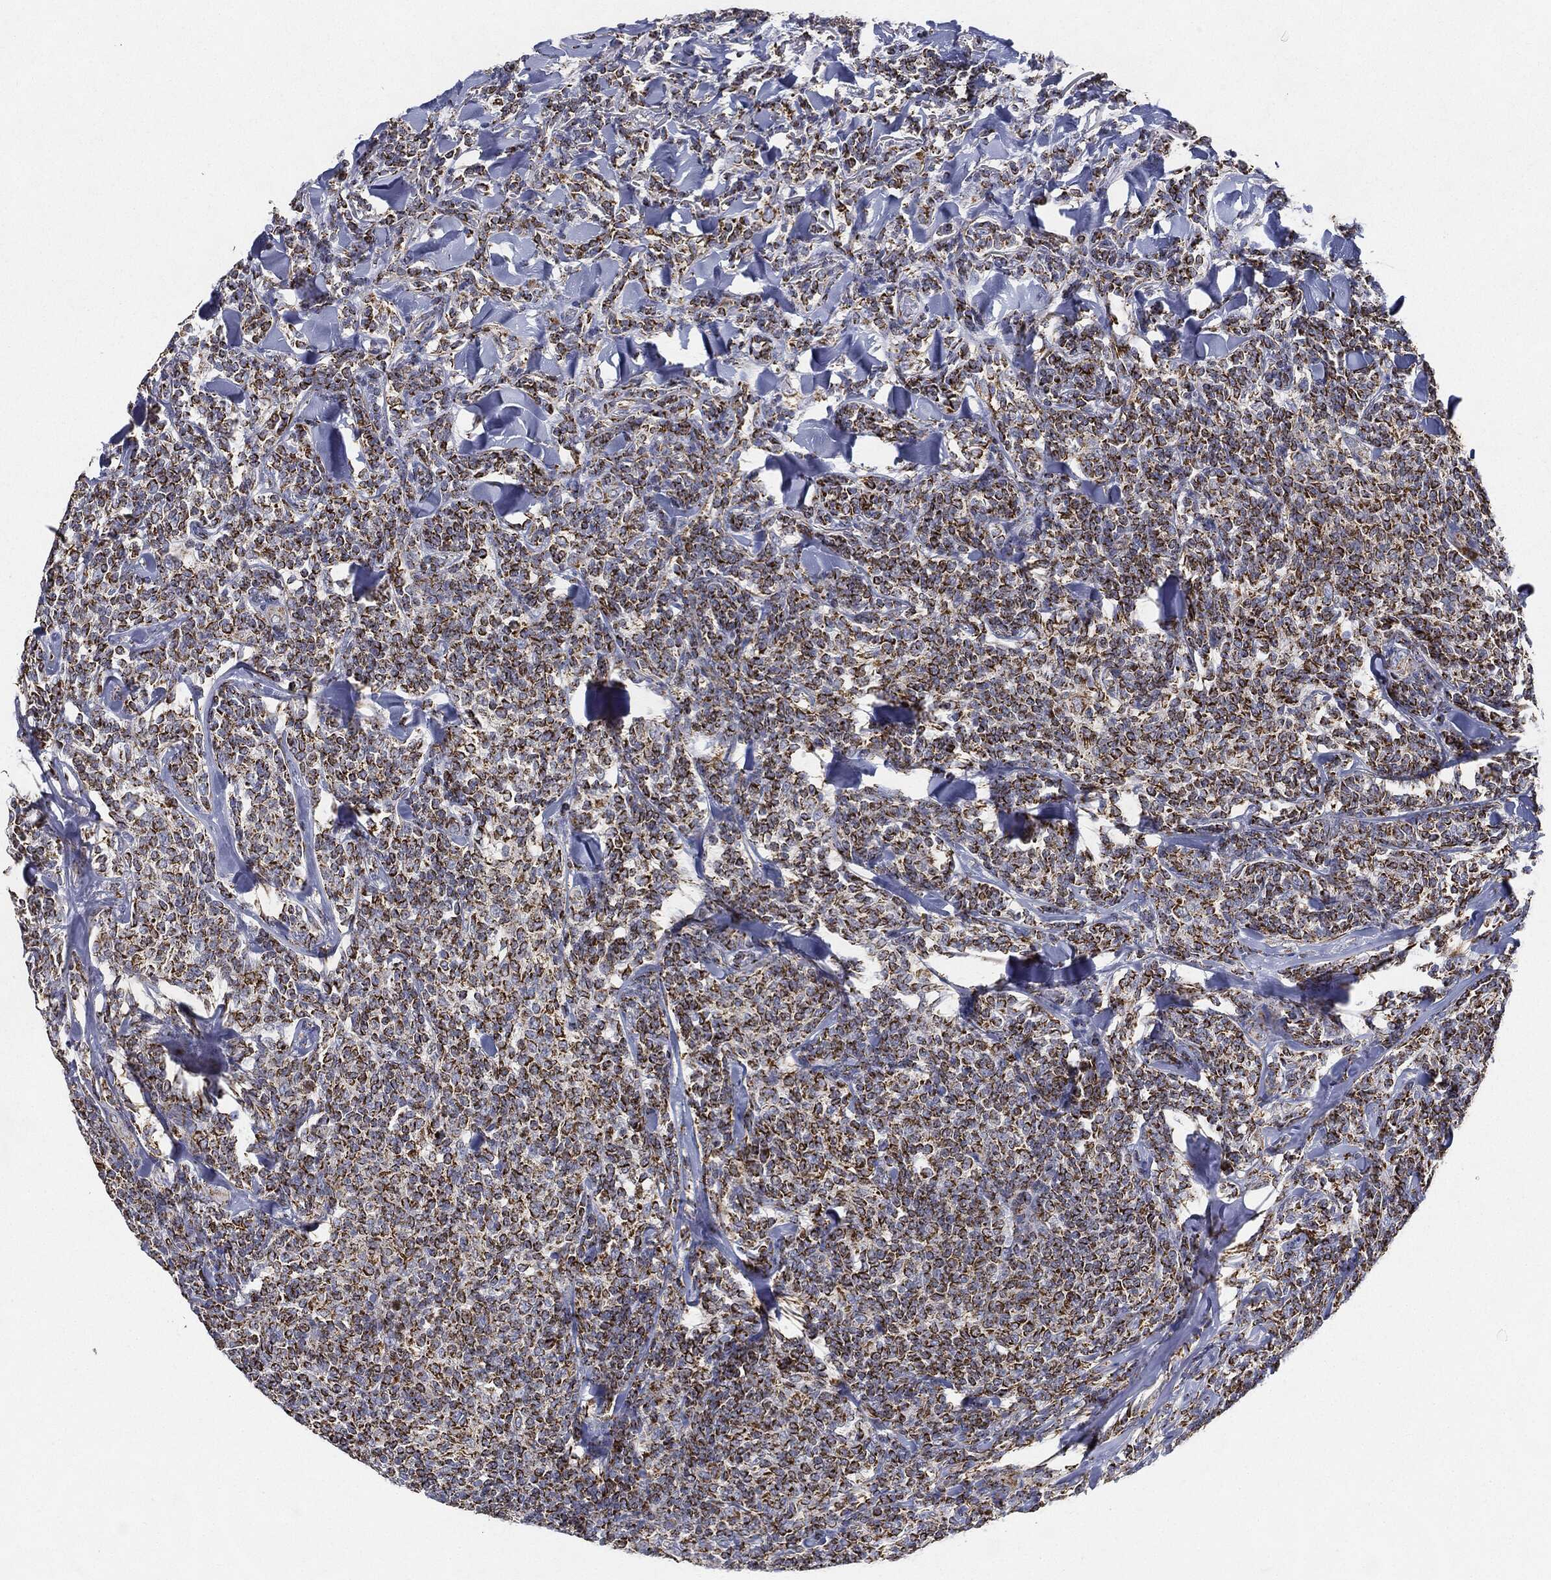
{"staining": {"intensity": "strong", "quantity": ">75%", "location": "cytoplasmic/membranous"}, "tissue": "lymphoma", "cell_type": "Tumor cells", "image_type": "cancer", "snomed": [{"axis": "morphology", "description": "Malignant lymphoma, non-Hodgkin's type, Low grade"}, {"axis": "topography", "description": "Lymph node"}], "caption": "A histopathology image showing strong cytoplasmic/membranous staining in approximately >75% of tumor cells in lymphoma, as visualized by brown immunohistochemical staining.", "gene": "CAPN15", "patient": {"sex": "female", "age": 56}}